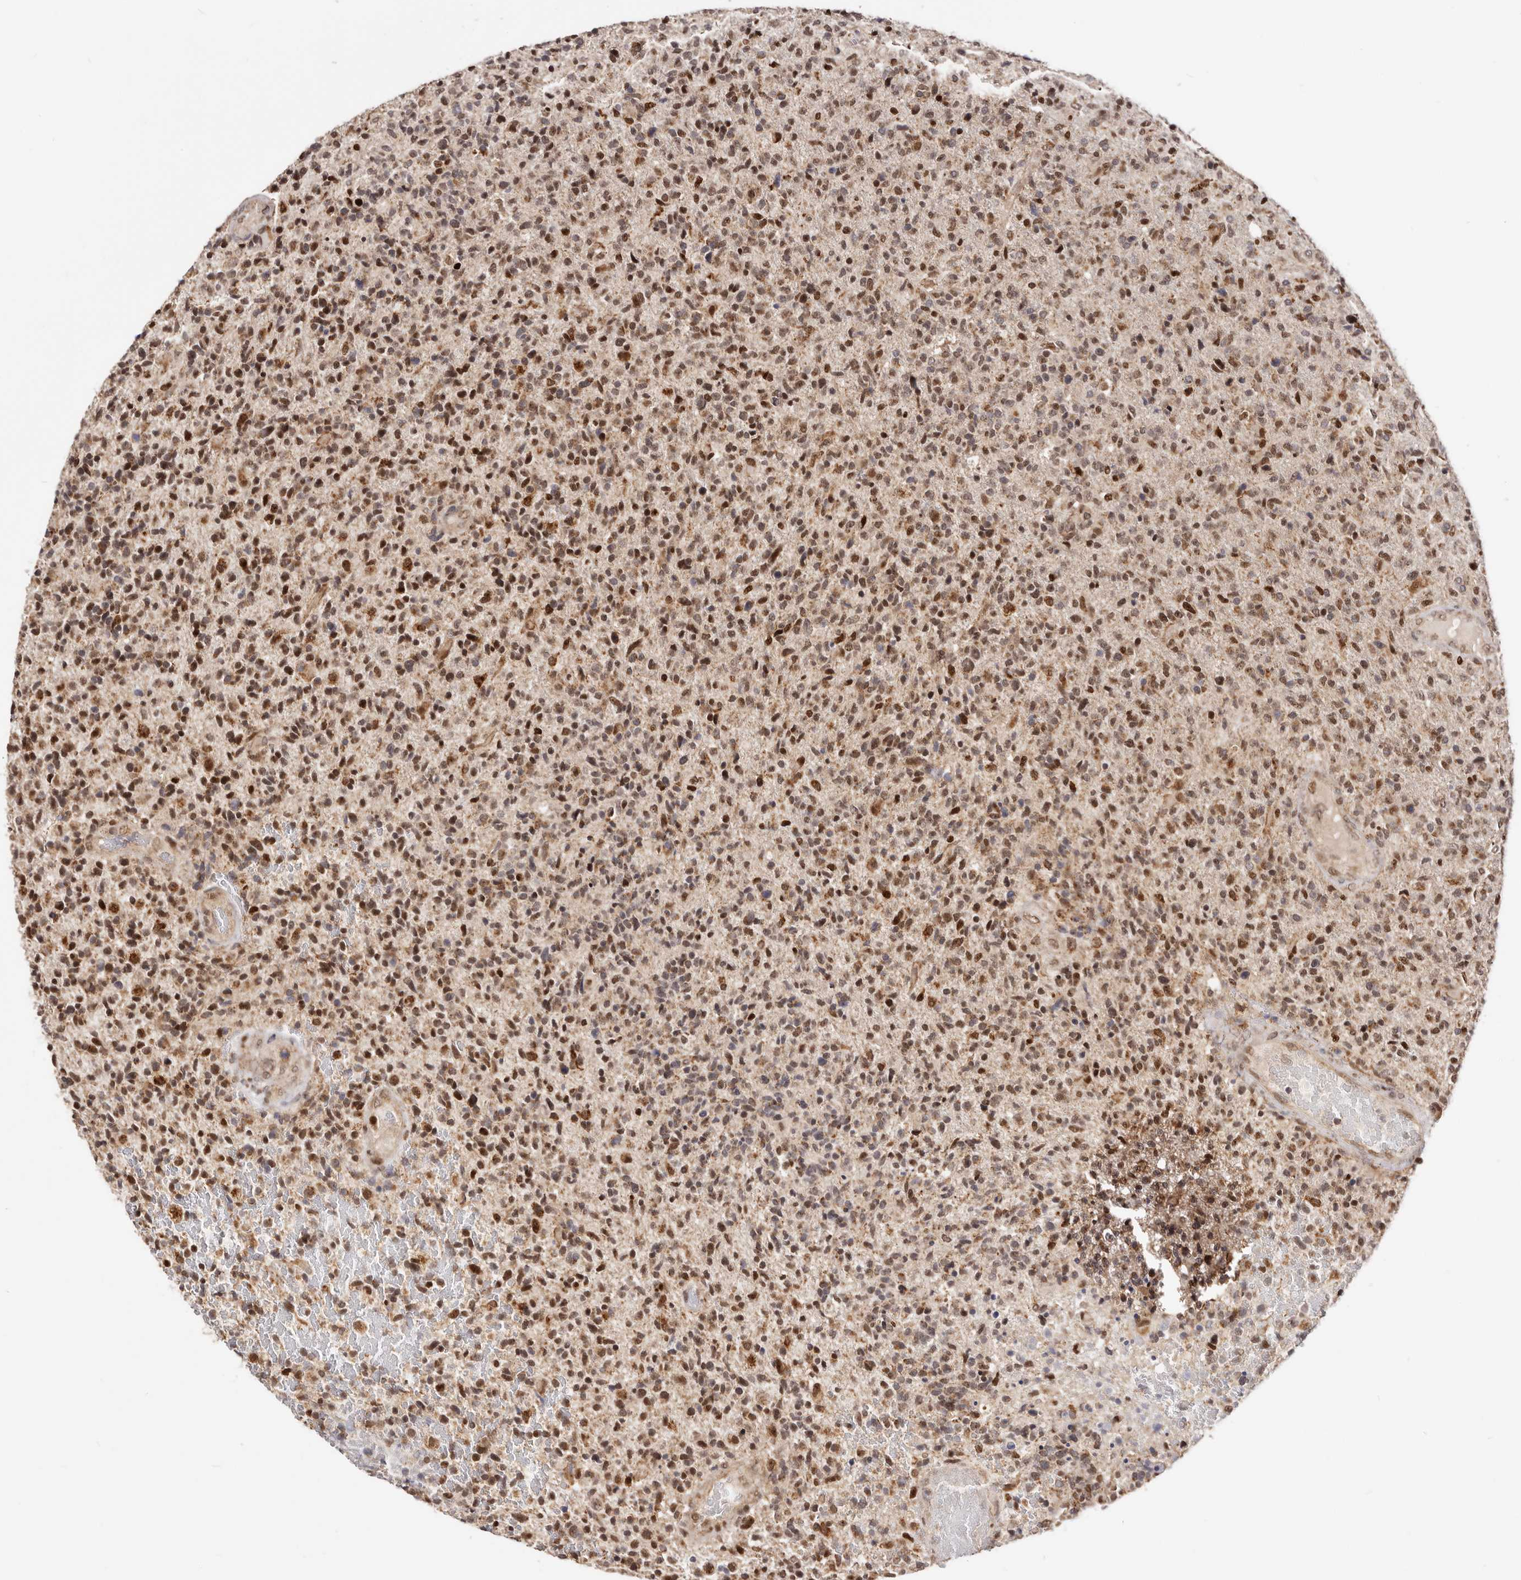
{"staining": {"intensity": "moderate", "quantity": "25%-75%", "location": "nuclear"}, "tissue": "glioma", "cell_type": "Tumor cells", "image_type": "cancer", "snomed": [{"axis": "morphology", "description": "Glioma, malignant, High grade"}, {"axis": "topography", "description": "Brain"}], "caption": "Glioma stained with a protein marker reveals moderate staining in tumor cells.", "gene": "SEC14L1", "patient": {"sex": "male", "age": 72}}